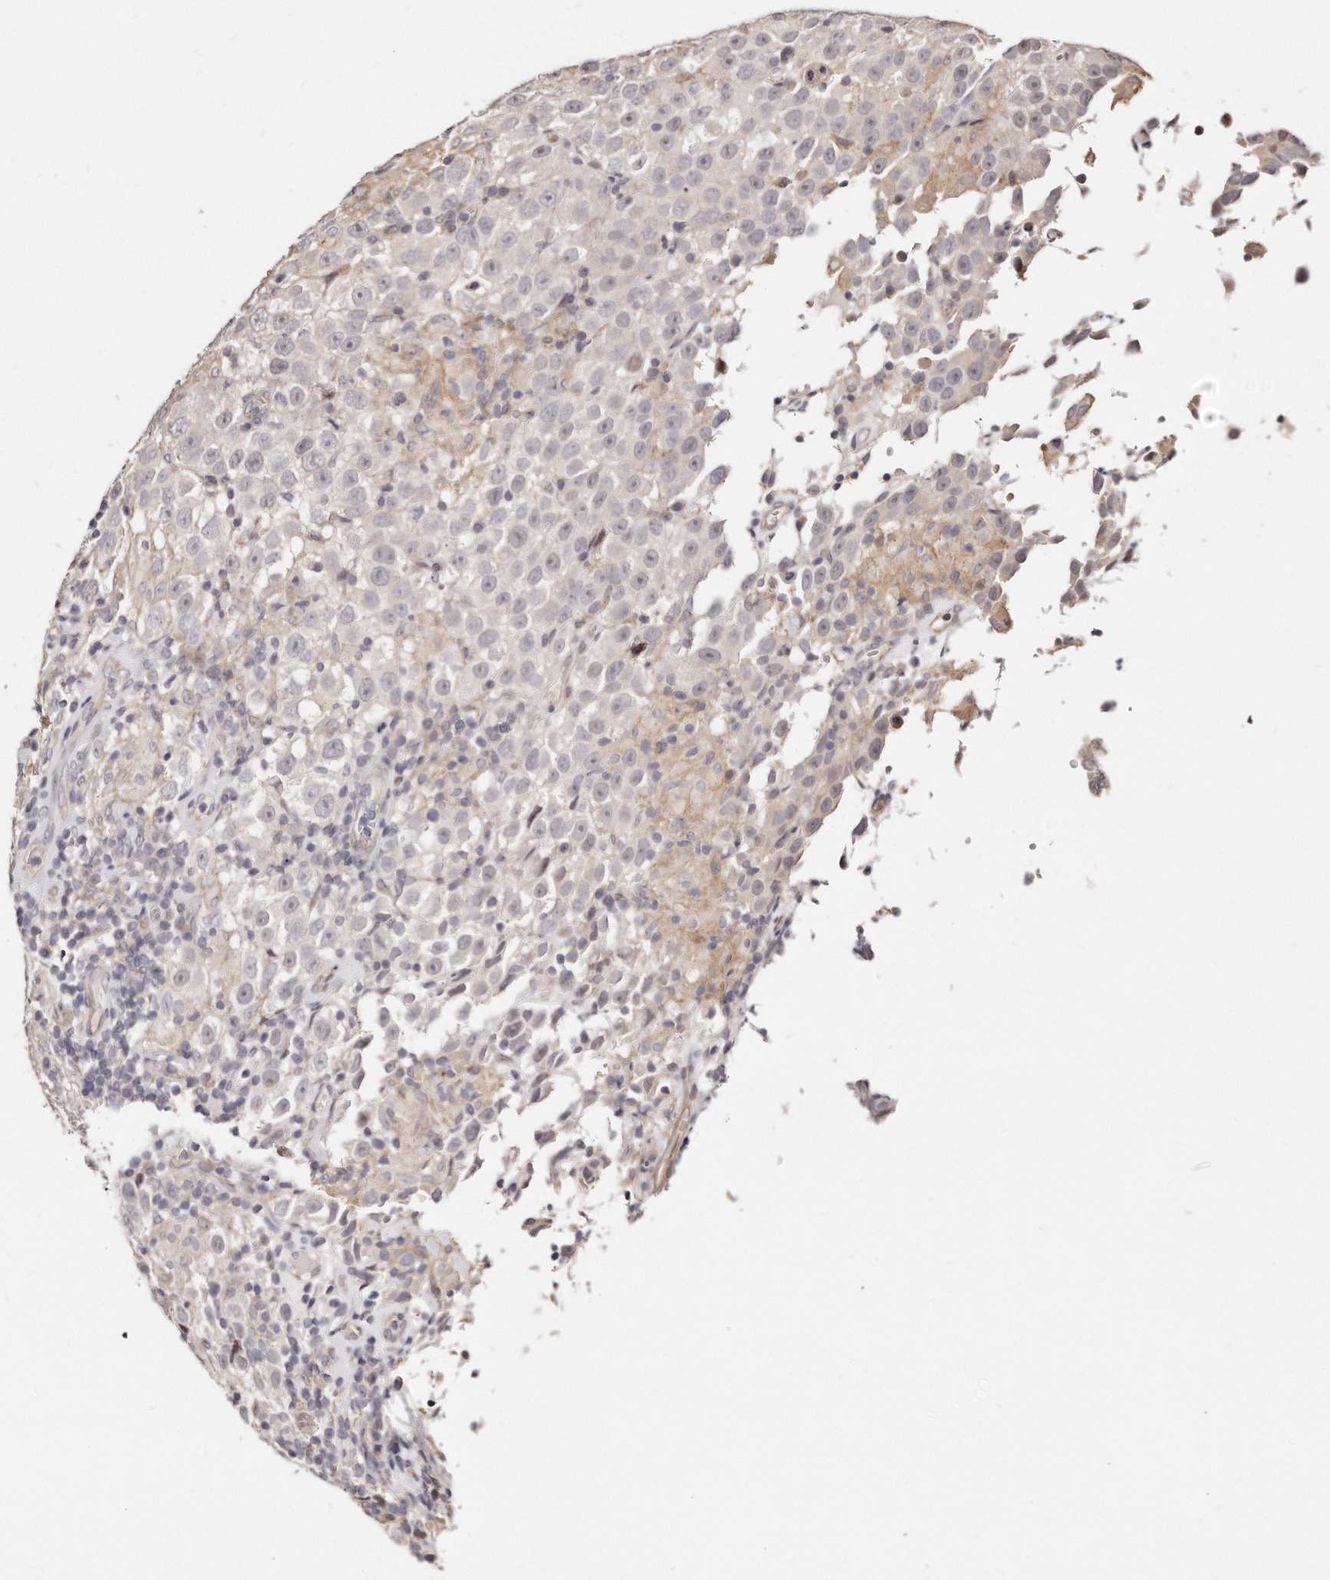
{"staining": {"intensity": "negative", "quantity": "none", "location": "none"}, "tissue": "testis cancer", "cell_type": "Tumor cells", "image_type": "cancer", "snomed": [{"axis": "morphology", "description": "Seminoma, NOS"}, {"axis": "topography", "description": "Testis"}], "caption": "An image of human testis cancer (seminoma) is negative for staining in tumor cells. (DAB immunohistochemistry (IHC) visualized using brightfield microscopy, high magnification).", "gene": "CASZ1", "patient": {"sex": "male", "age": 41}}